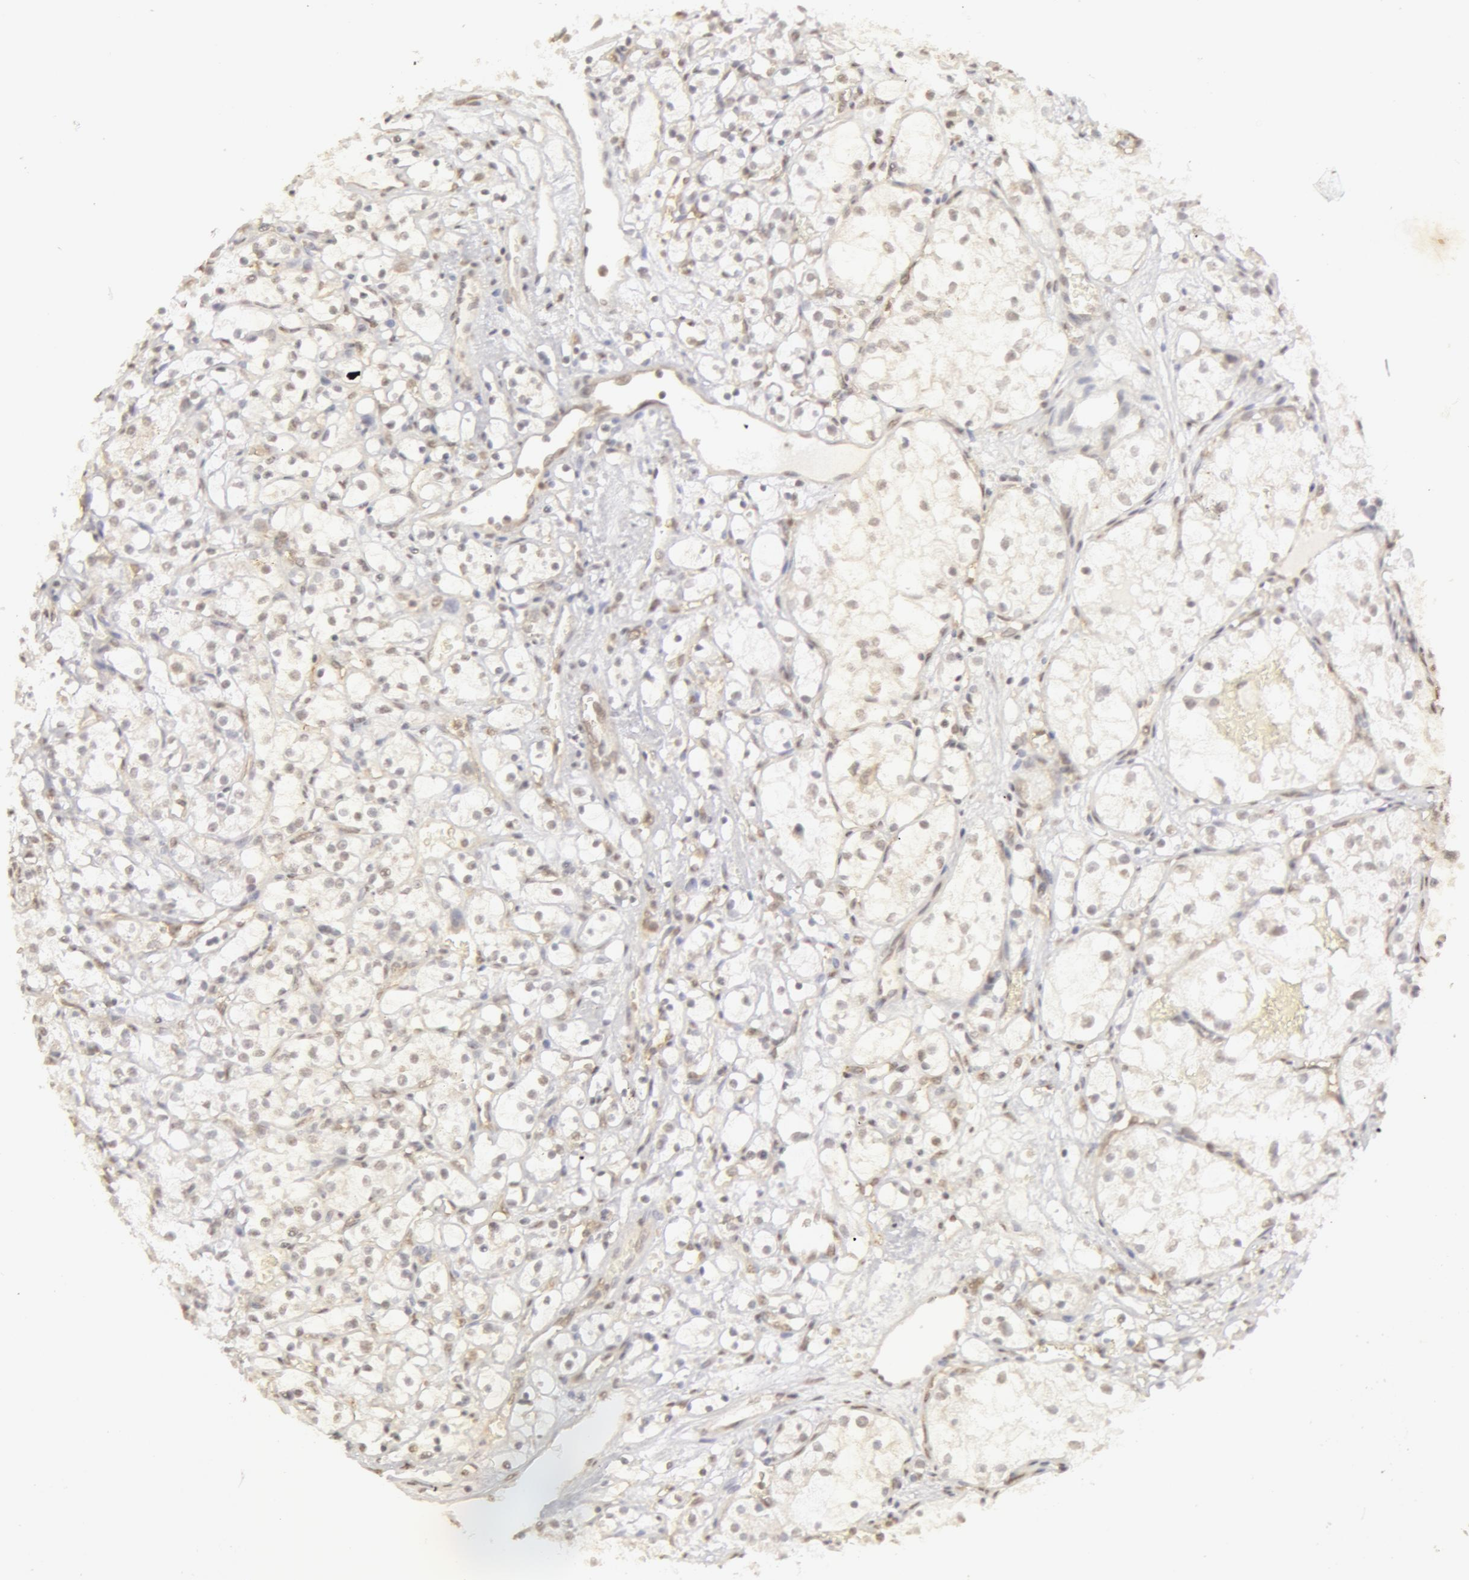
{"staining": {"intensity": "weak", "quantity": "25%-75%", "location": "nuclear"}, "tissue": "renal cancer", "cell_type": "Tumor cells", "image_type": "cancer", "snomed": [{"axis": "morphology", "description": "Adenocarcinoma, NOS"}, {"axis": "topography", "description": "Kidney"}], "caption": "Protein expression analysis of renal cancer demonstrates weak nuclear staining in about 25%-75% of tumor cells. Using DAB (3,3'-diaminobenzidine) (brown) and hematoxylin (blue) stains, captured at high magnification using brightfield microscopy.", "gene": "ADAM10", "patient": {"sex": "male", "age": 61}}